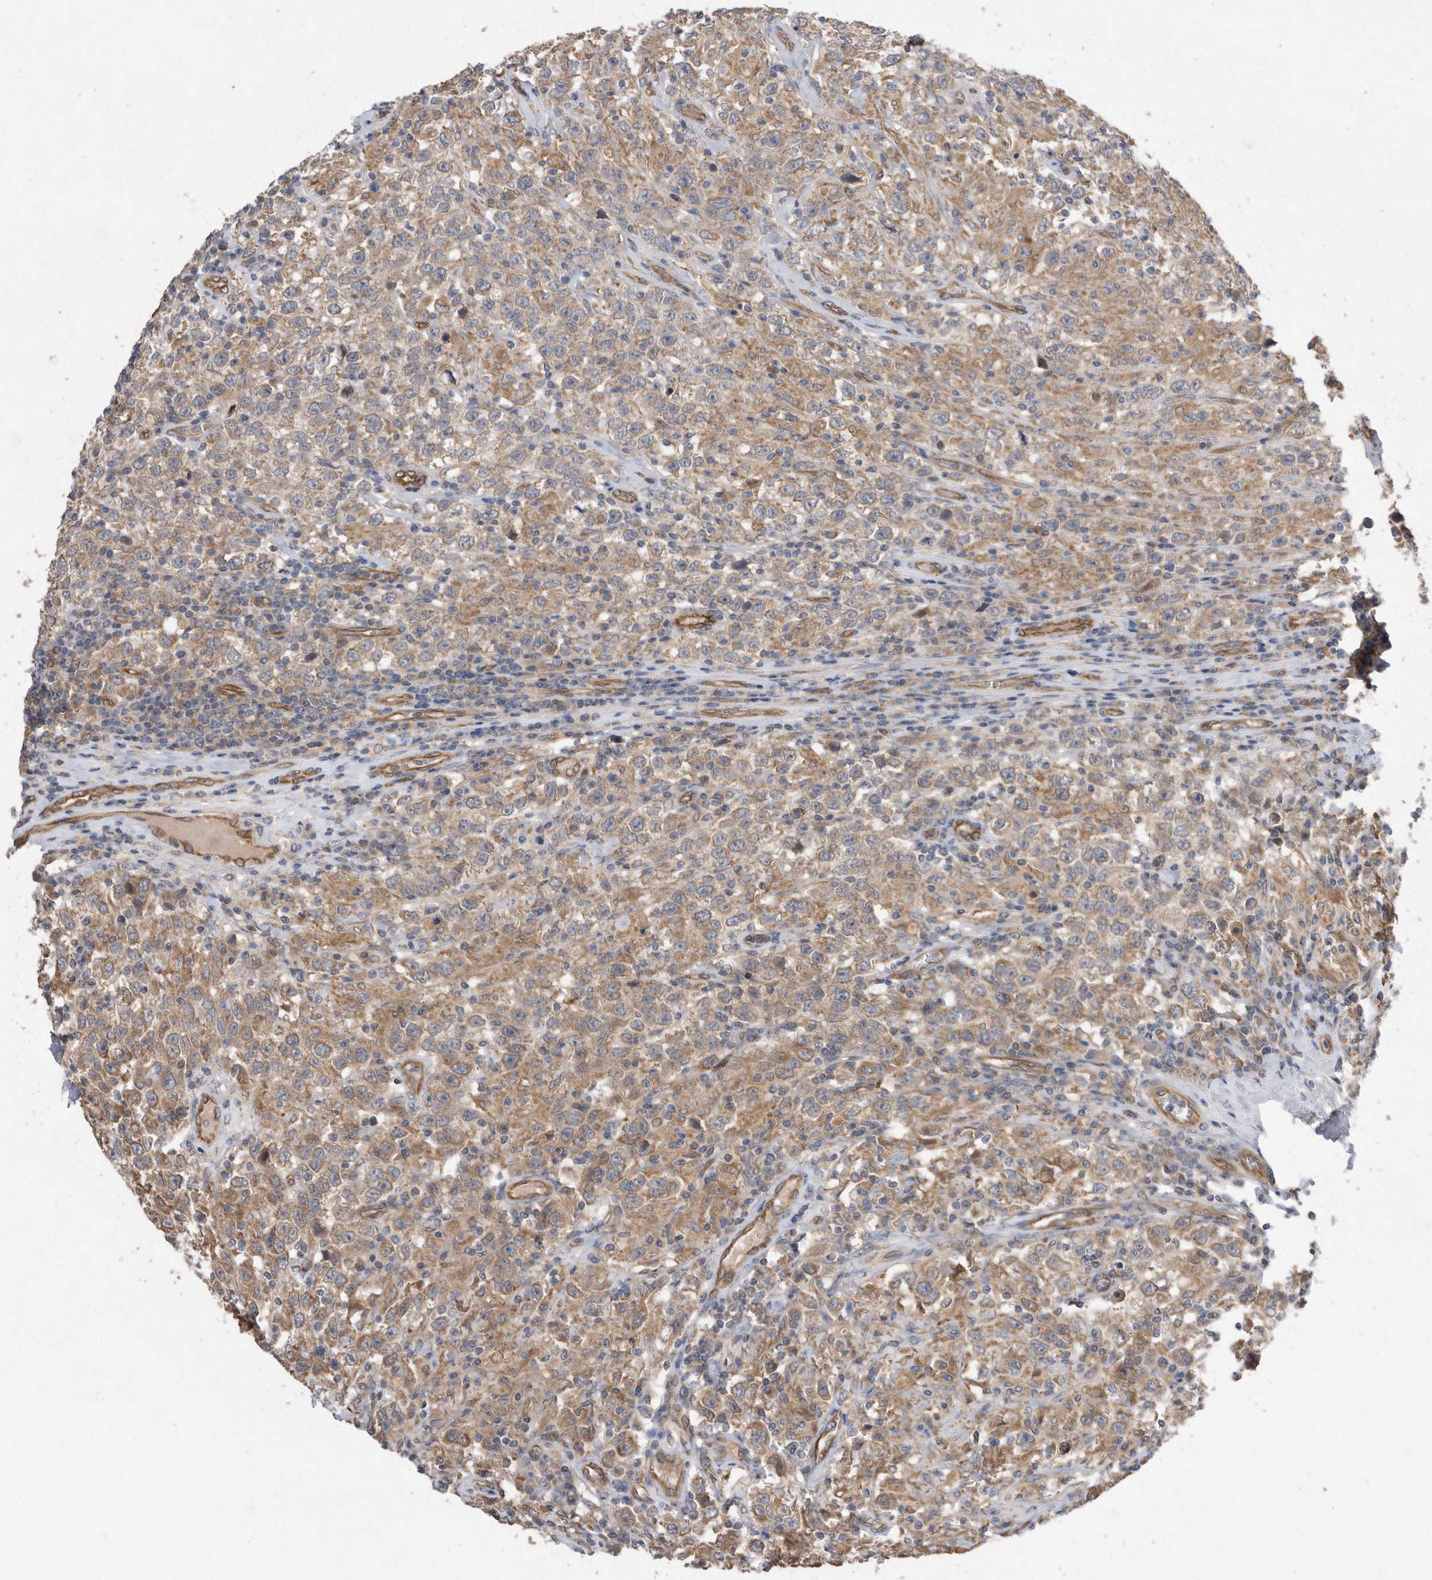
{"staining": {"intensity": "moderate", "quantity": ">75%", "location": "cytoplasmic/membranous"}, "tissue": "testis cancer", "cell_type": "Tumor cells", "image_type": "cancer", "snomed": [{"axis": "morphology", "description": "Seminoma, NOS"}, {"axis": "topography", "description": "Testis"}], "caption": "Immunohistochemical staining of testis cancer demonstrates medium levels of moderate cytoplasmic/membranous positivity in about >75% of tumor cells. Nuclei are stained in blue.", "gene": "PON2", "patient": {"sex": "male", "age": 41}}